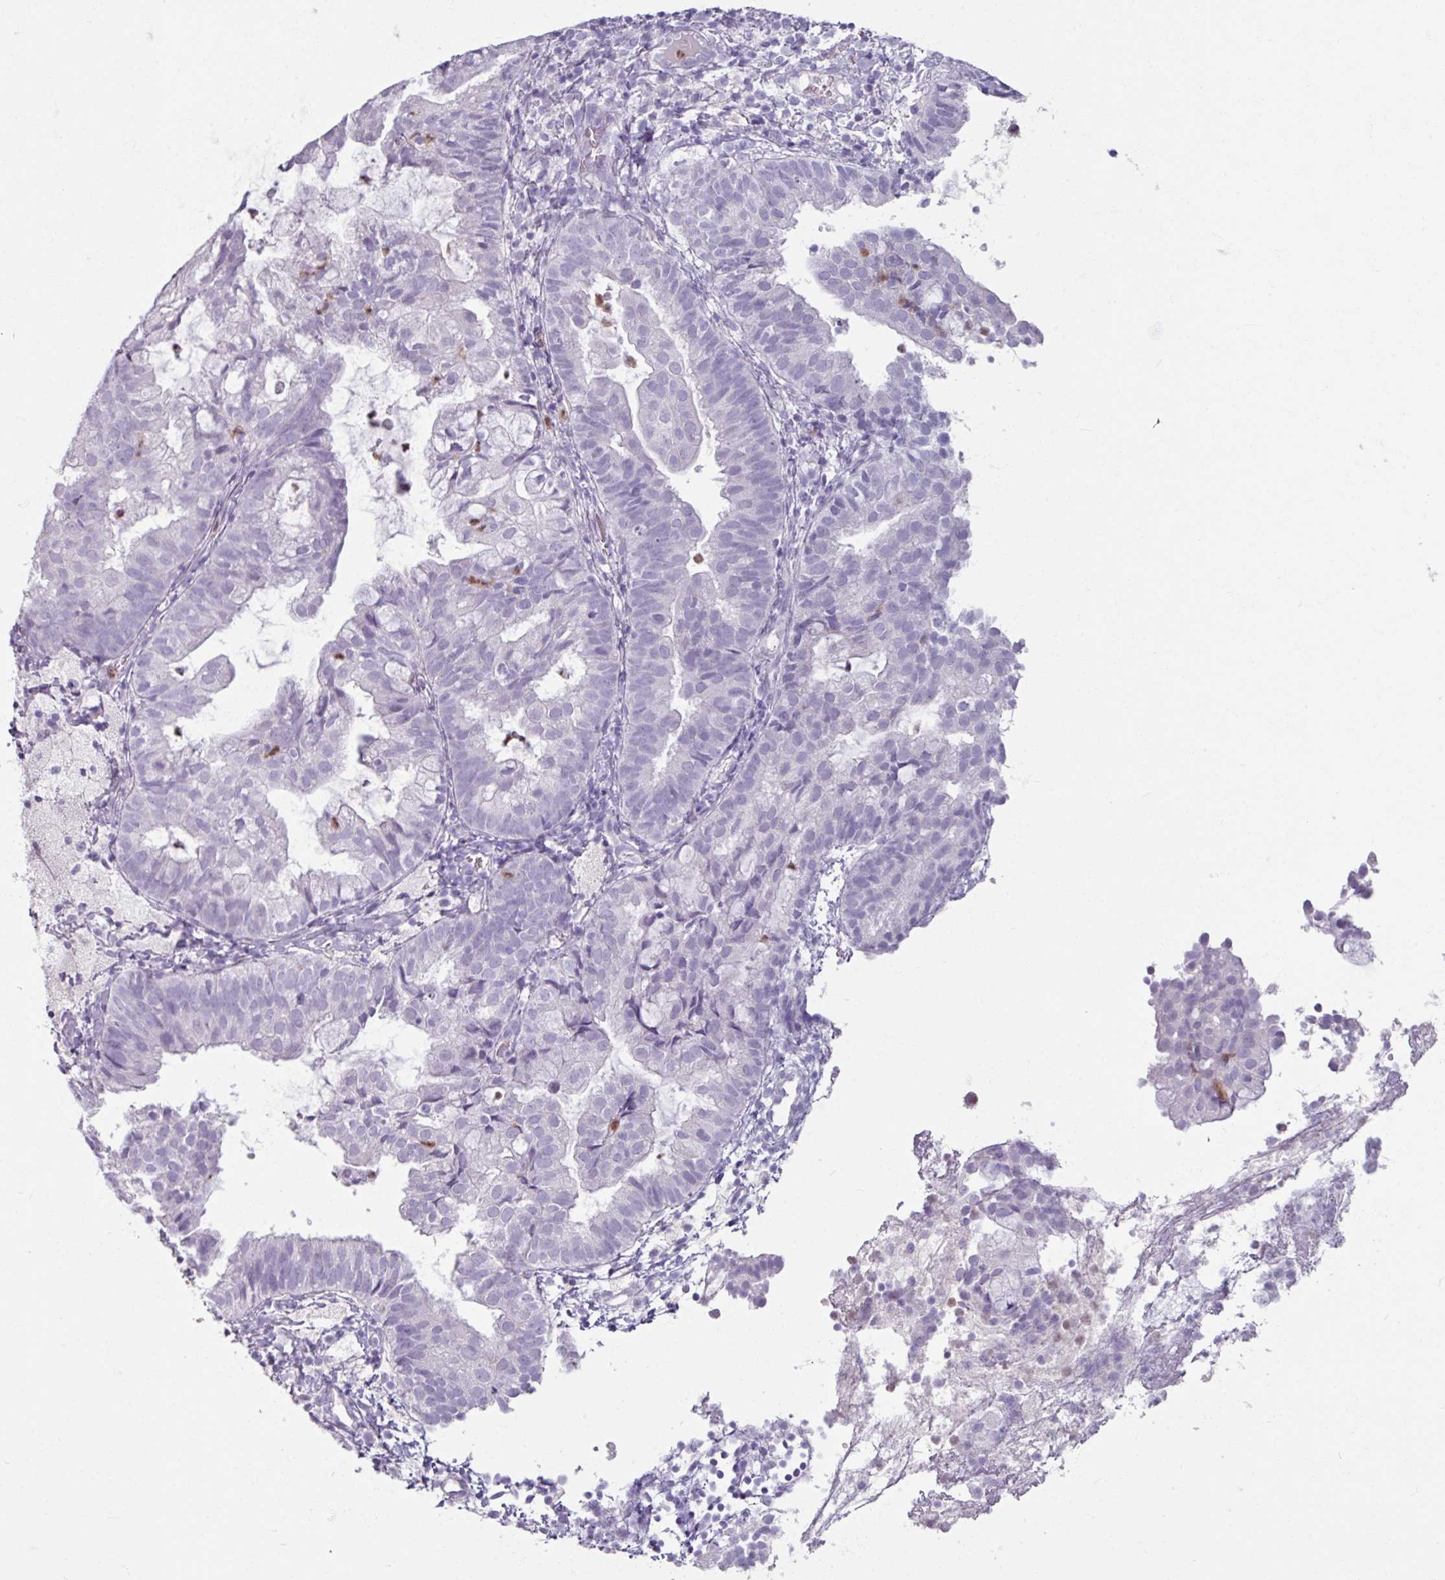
{"staining": {"intensity": "negative", "quantity": "none", "location": "none"}, "tissue": "endometrial cancer", "cell_type": "Tumor cells", "image_type": "cancer", "snomed": [{"axis": "morphology", "description": "Adenocarcinoma, NOS"}, {"axis": "topography", "description": "Endometrium"}], "caption": "Immunohistochemical staining of endometrial cancer displays no significant staining in tumor cells.", "gene": "ARG1", "patient": {"sex": "female", "age": 80}}